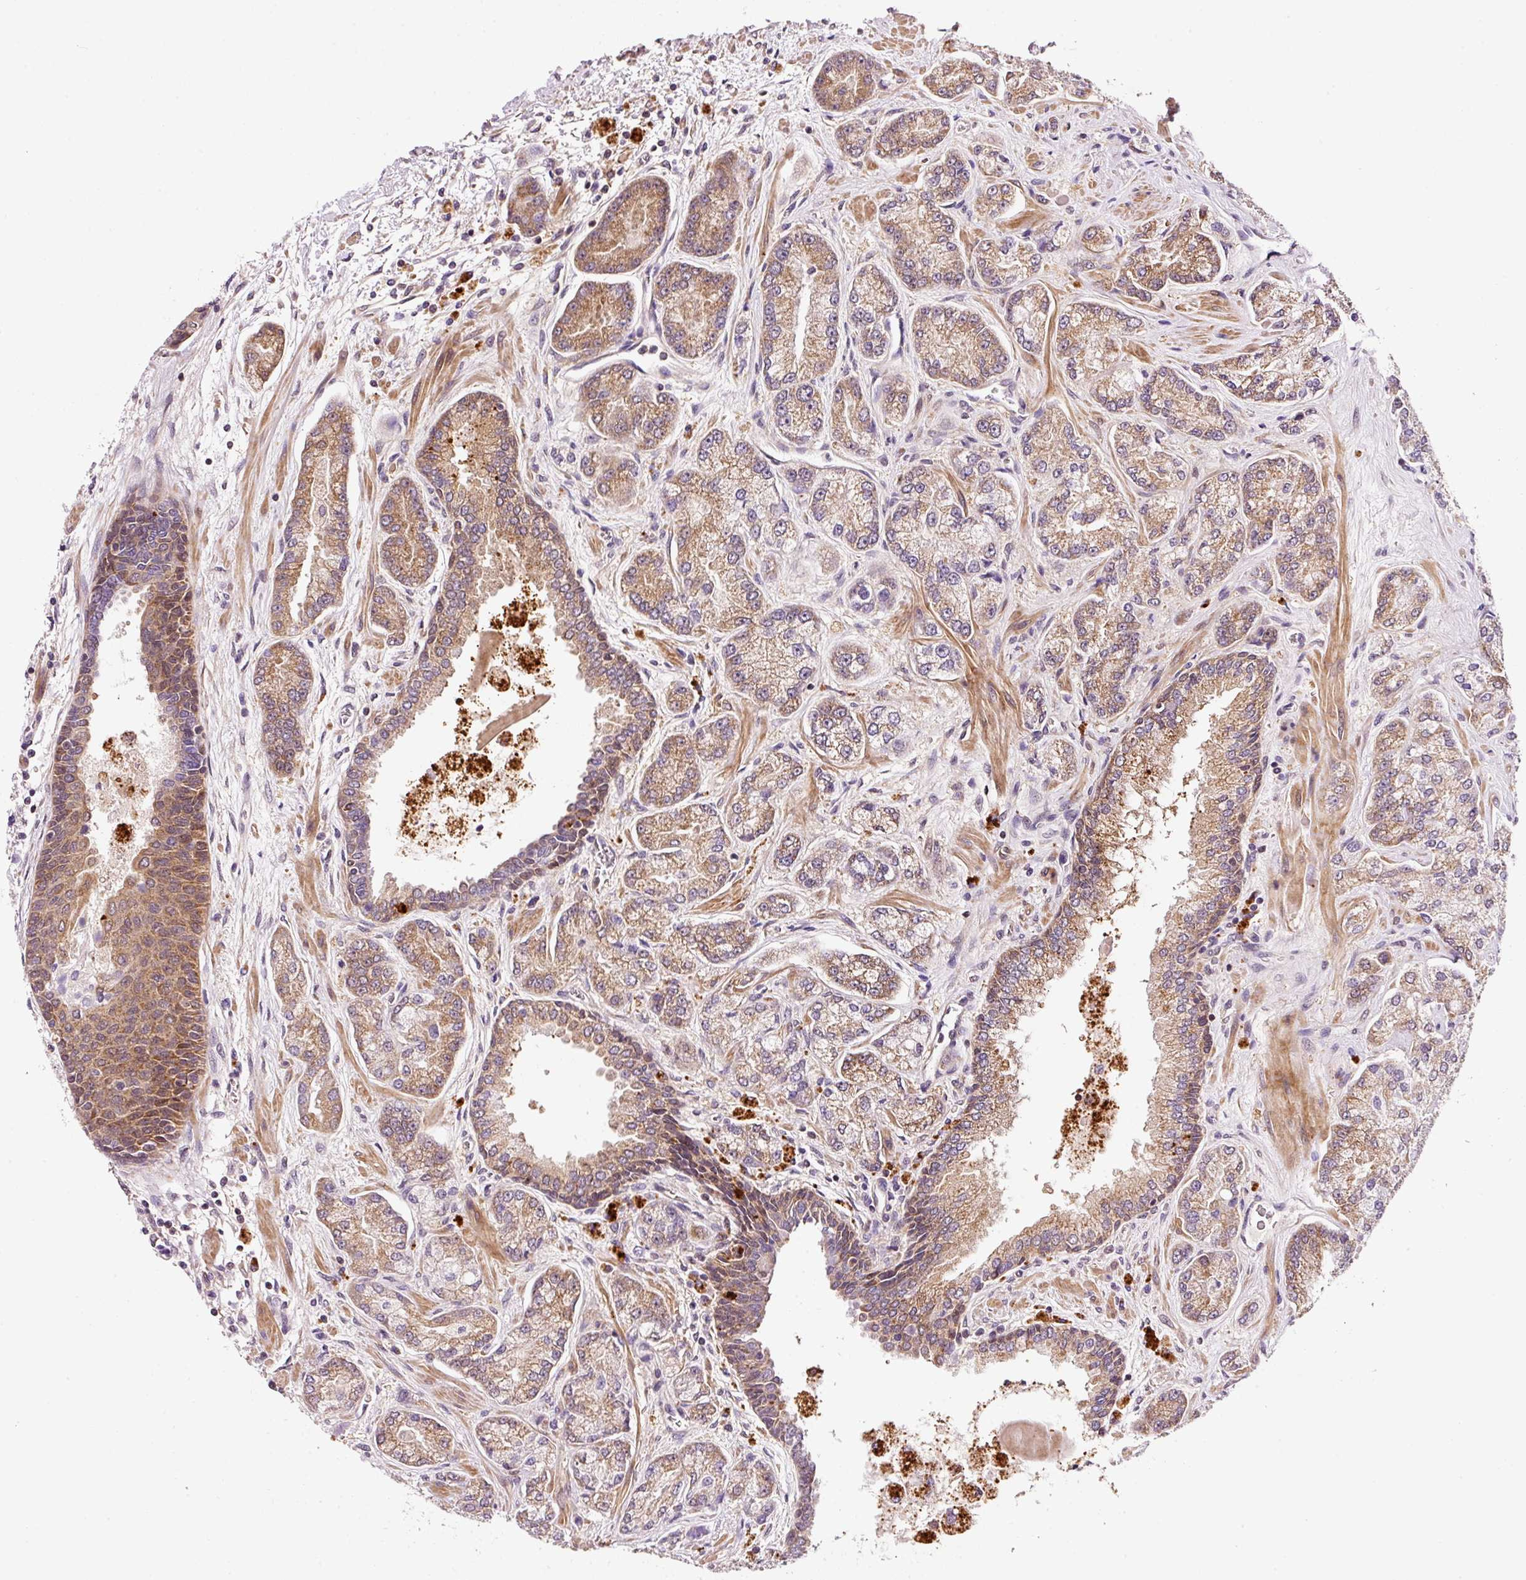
{"staining": {"intensity": "moderate", "quantity": "25%-75%", "location": "cytoplasmic/membranous"}, "tissue": "prostate cancer", "cell_type": "Tumor cells", "image_type": "cancer", "snomed": [{"axis": "morphology", "description": "Adenocarcinoma, High grade"}, {"axis": "topography", "description": "Prostate"}], "caption": "This is an image of IHC staining of prostate cancer, which shows moderate positivity in the cytoplasmic/membranous of tumor cells.", "gene": "TENT5C", "patient": {"sex": "male", "age": 68}}